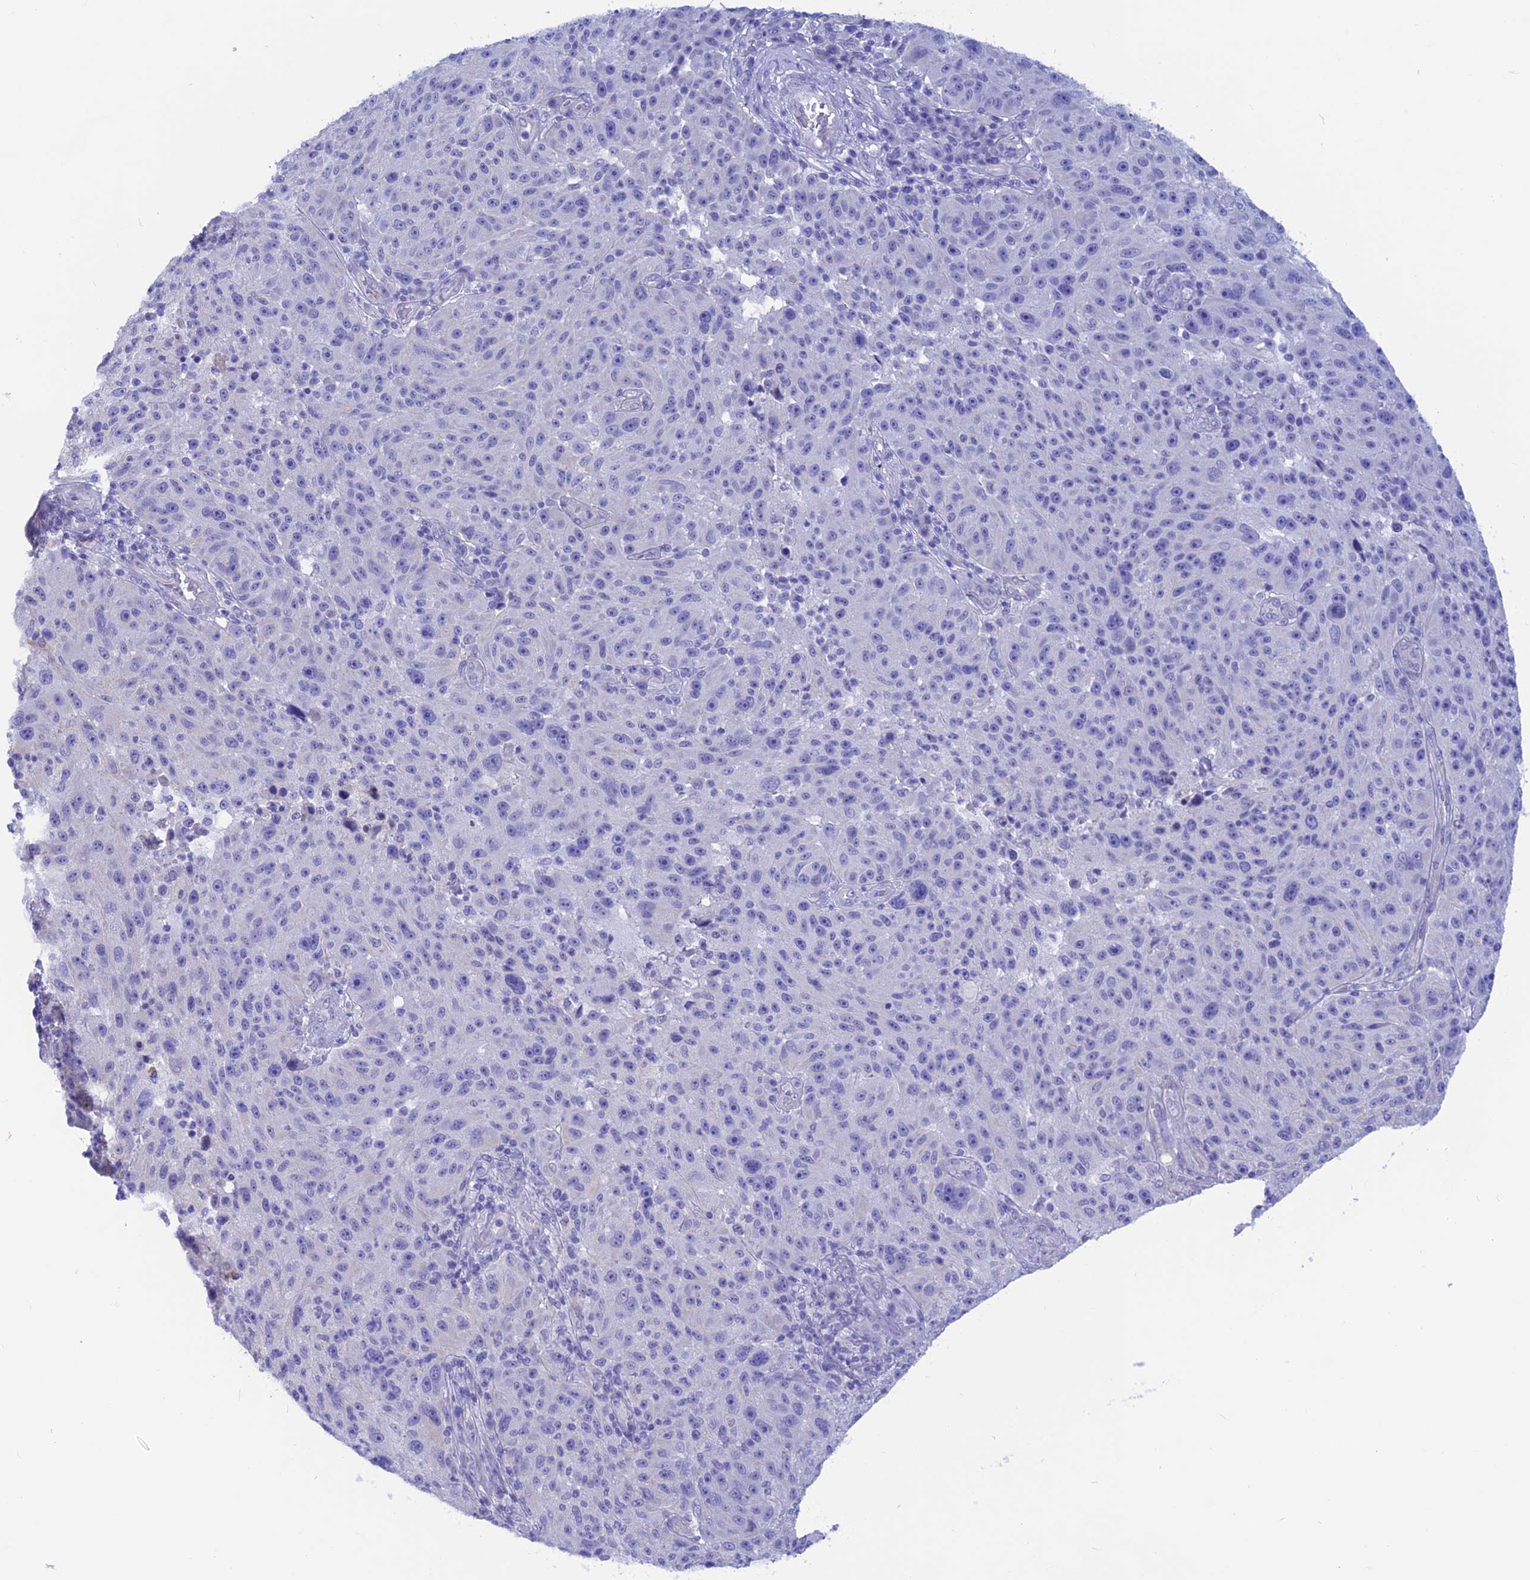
{"staining": {"intensity": "negative", "quantity": "none", "location": "none"}, "tissue": "melanoma", "cell_type": "Tumor cells", "image_type": "cancer", "snomed": [{"axis": "morphology", "description": "Malignant melanoma, NOS"}, {"axis": "topography", "description": "Skin"}], "caption": "Immunohistochemistry of melanoma demonstrates no staining in tumor cells.", "gene": "GNGT2", "patient": {"sex": "male", "age": 53}}